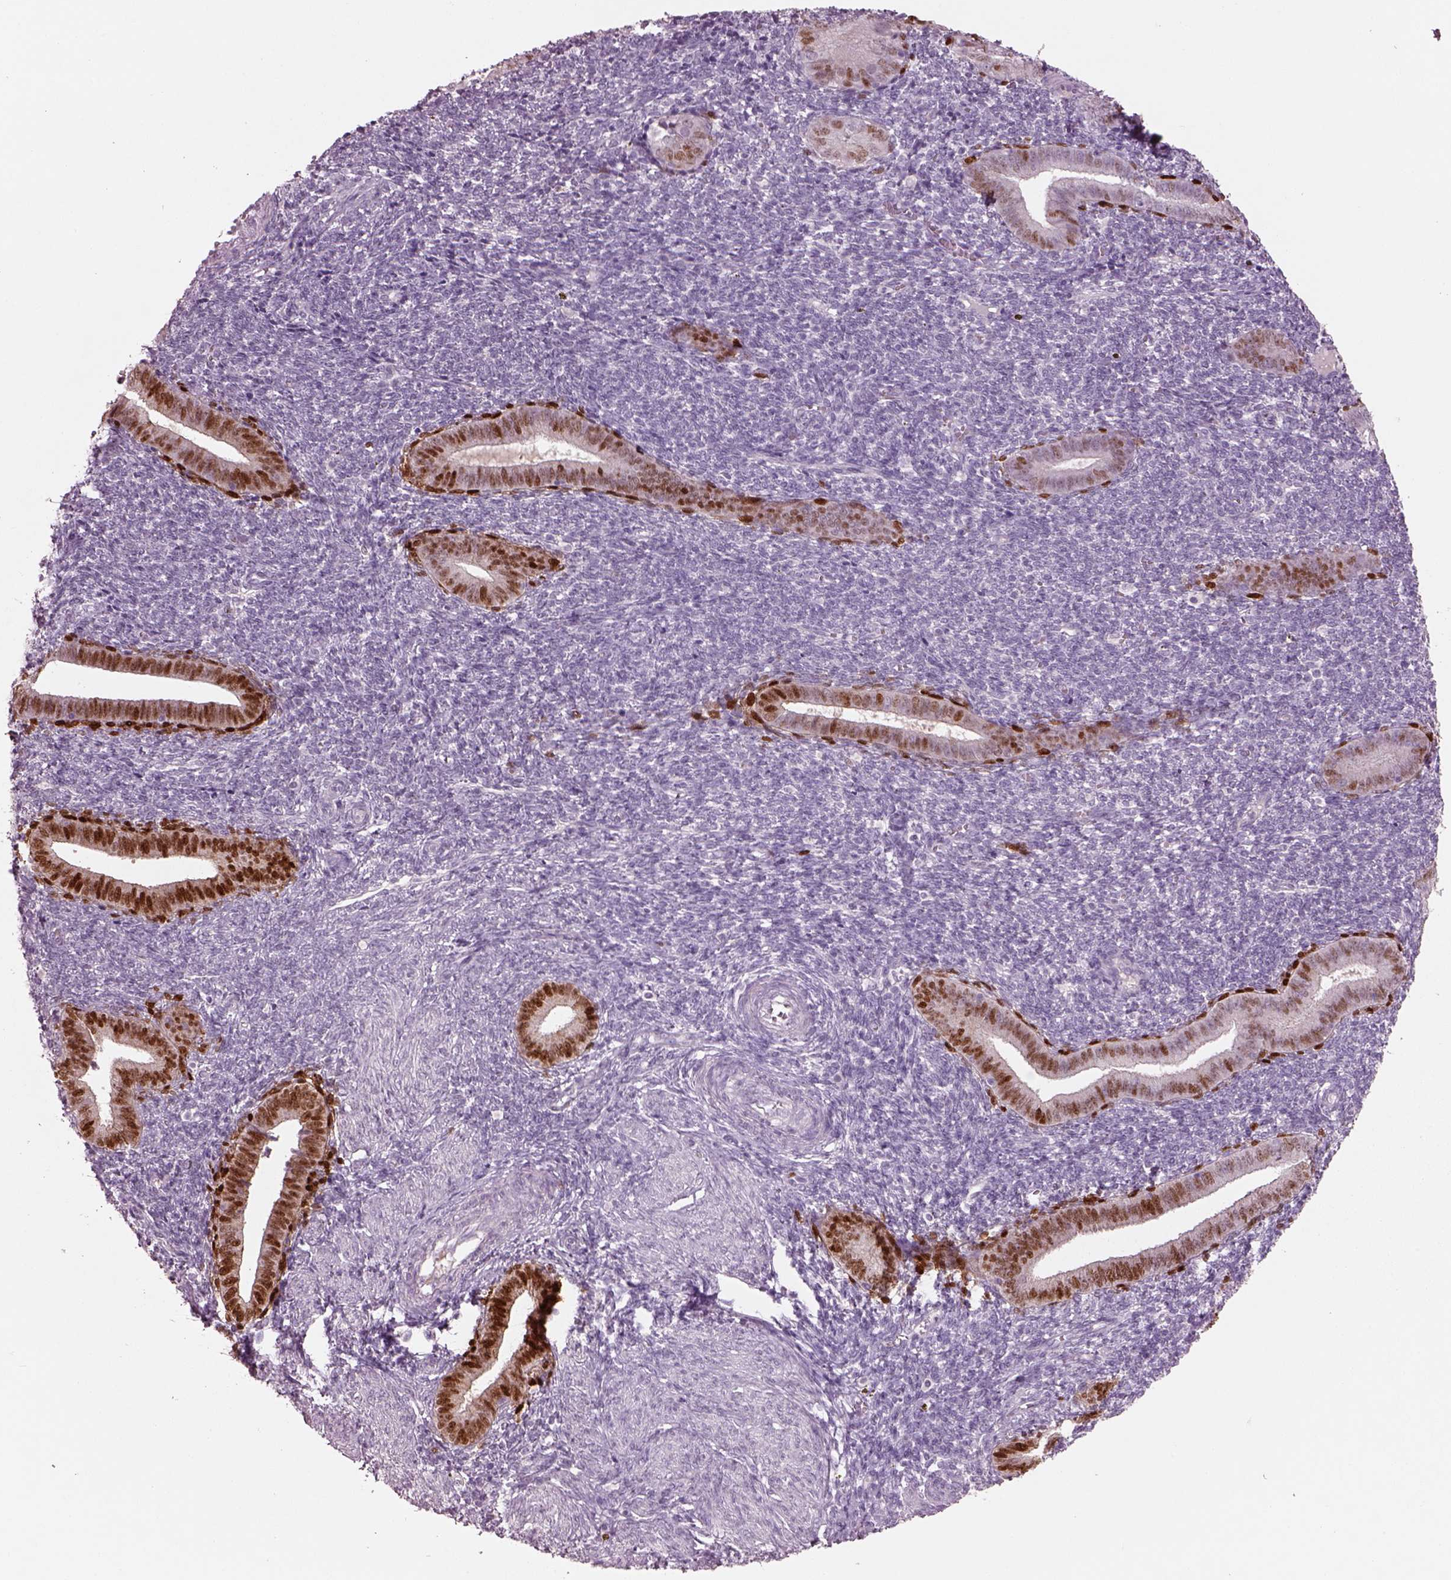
{"staining": {"intensity": "negative", "quantity": "none", "location": "none"}, "tissue": "endometrium", "cell_type": "Cells in endometrial stroma", "image_type": "normal", "snomed": [{"axis": "morphology", "description": "Normal tissue, NOS"}, {"axis": "topography", "description": "Endometrium"}], "caption": "The immunohistochemistry (IHC) image has no significant expression in cells in endometrial stroma of endometrium.", "gene": "SOX9", "patient": {"sex": "female", "age": 25}}